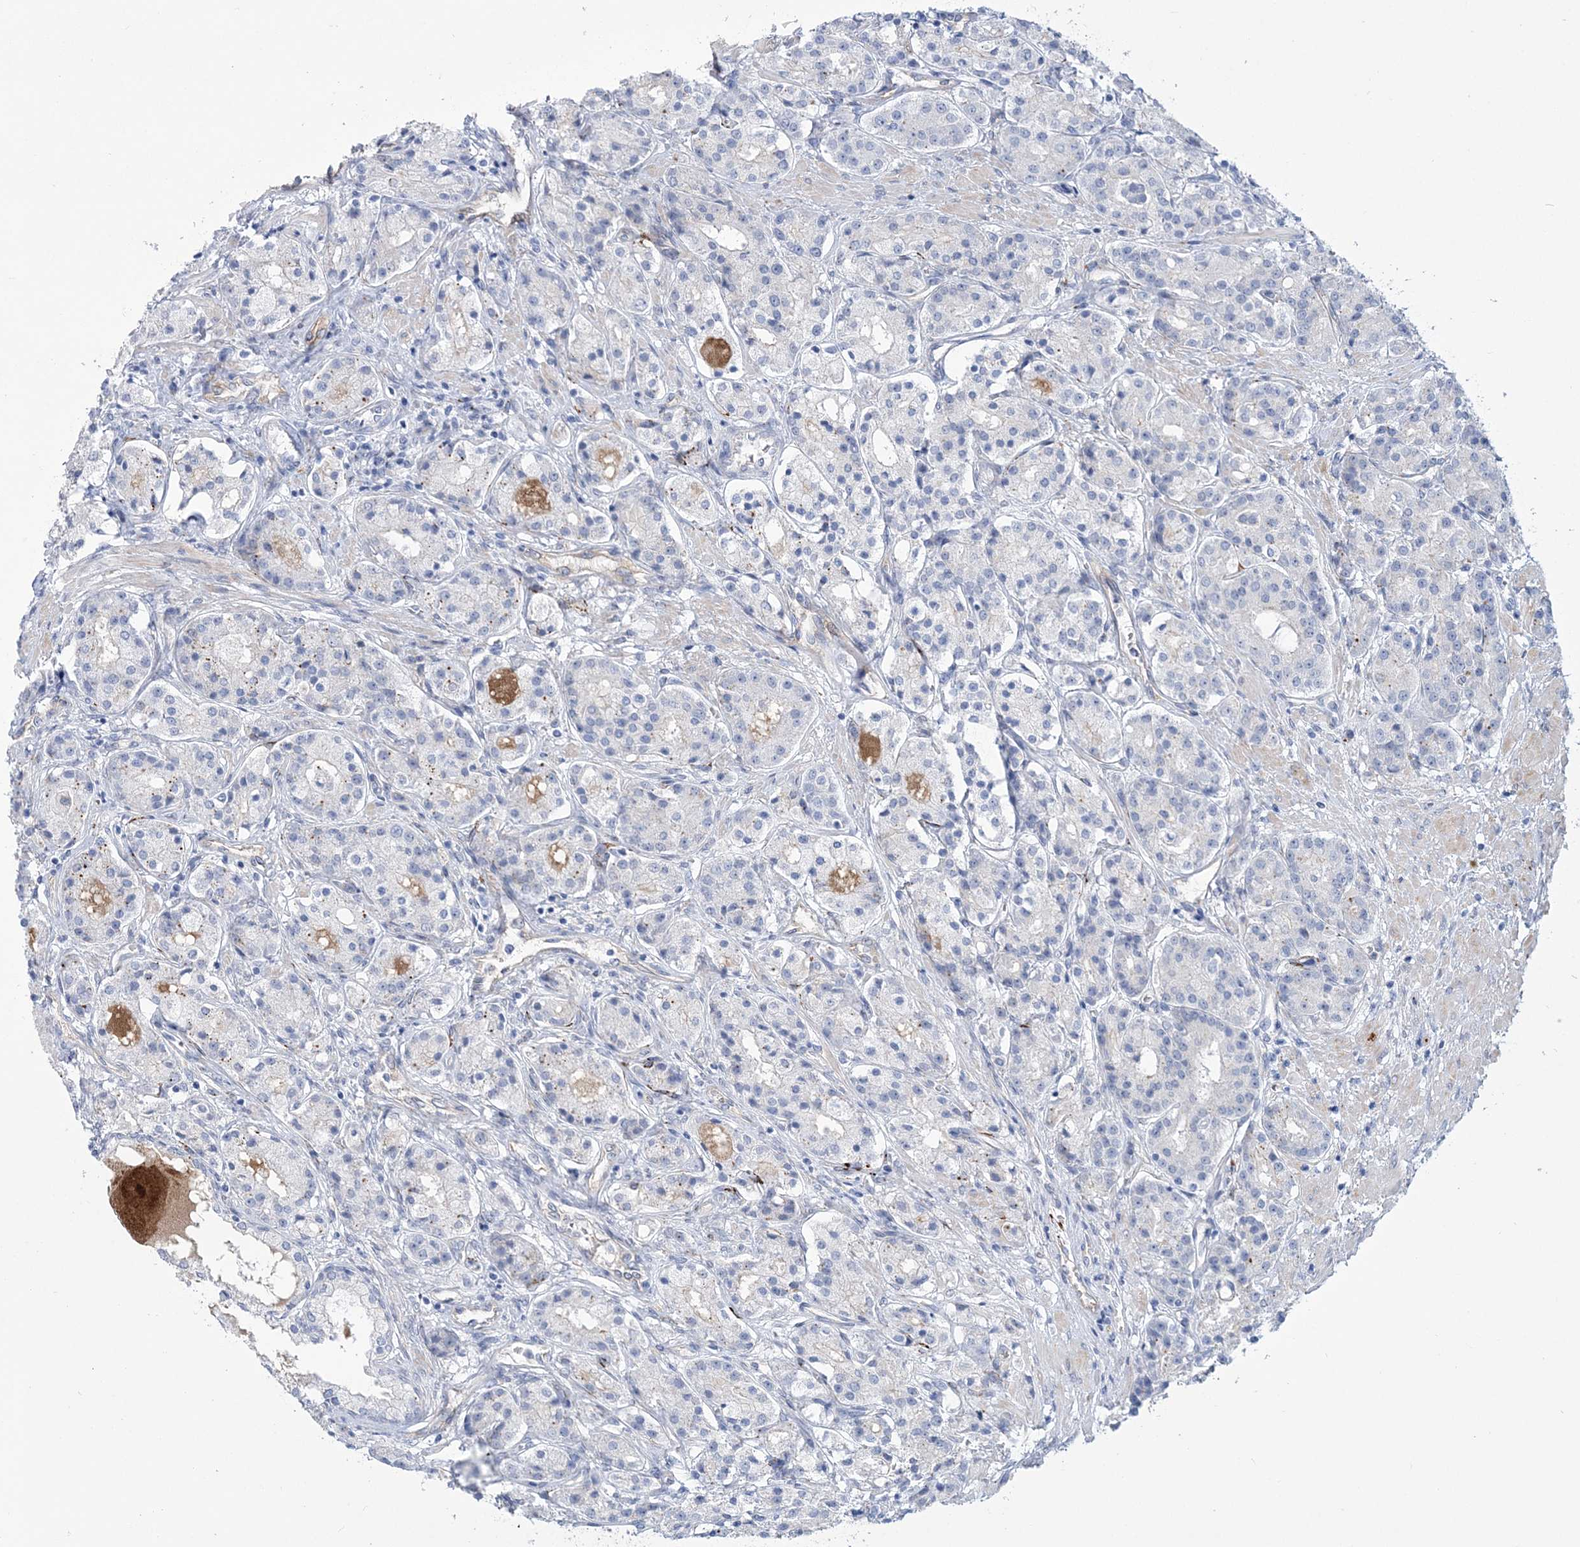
{"staining": {"intensity": "negative", "quantity": "none", "location": "none"}, "tissue": "prostate cancer", "cell_type": "Tumor cells", "image_type": "cancer", "snomed": [{"axis": "morphology", "description": "Adenocarcinoma, High grade"}, {"axis": "topography", "description": "Prostate"}], "caption": "A high-resolution photomicrograph shows immunohistochemistry staining of prostate adenocarcinoma (high-grade), which demonstrates no significant staining in tumor cells. (DAB (3,3'-diaminobenzidine) immunohistochemistry (IHC) with hematoxylin counter stain).", "gene": "RAB11FIP5", "patient": {"sex": "male", "age": 60}}